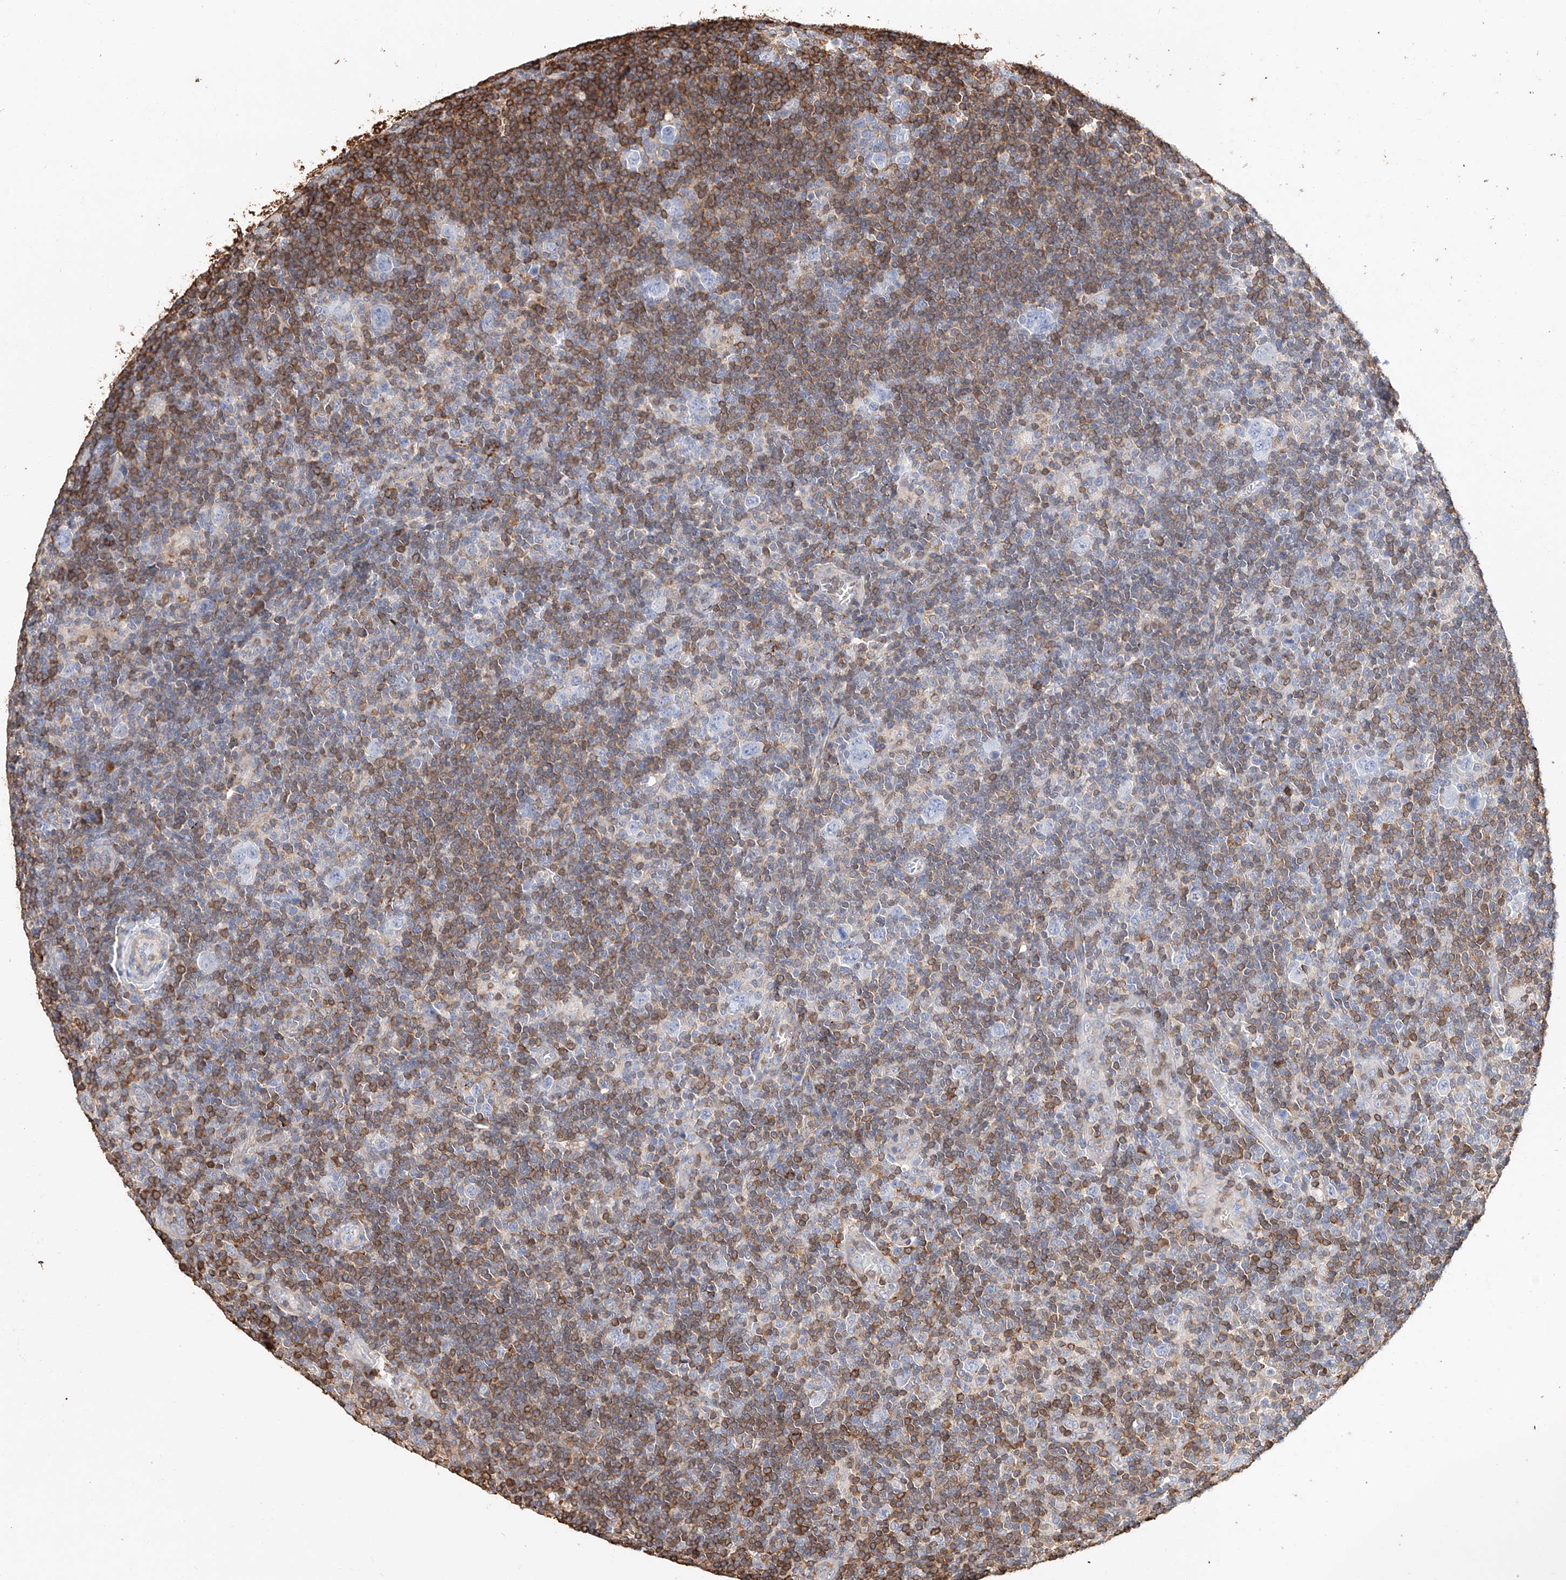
{"staining": {"intensity": "negative", "quantity": "none", "location": "none"}, "tissue": "lymphoma", "cell_type": "Tumor cells", "image_type": "cancer", "snomed": [{"axis": "morphology", "description": "Hodgkin's disease, NOS"}, {"axis": "topography", "description": "Lymph node"}], "caption": "This is a photomicrograph of immunohistochemistry staining of lymphoma, which shows no staining in tumor cells.", "gene": "WFS1", "patient": {"sex": "female", "age": 57}}